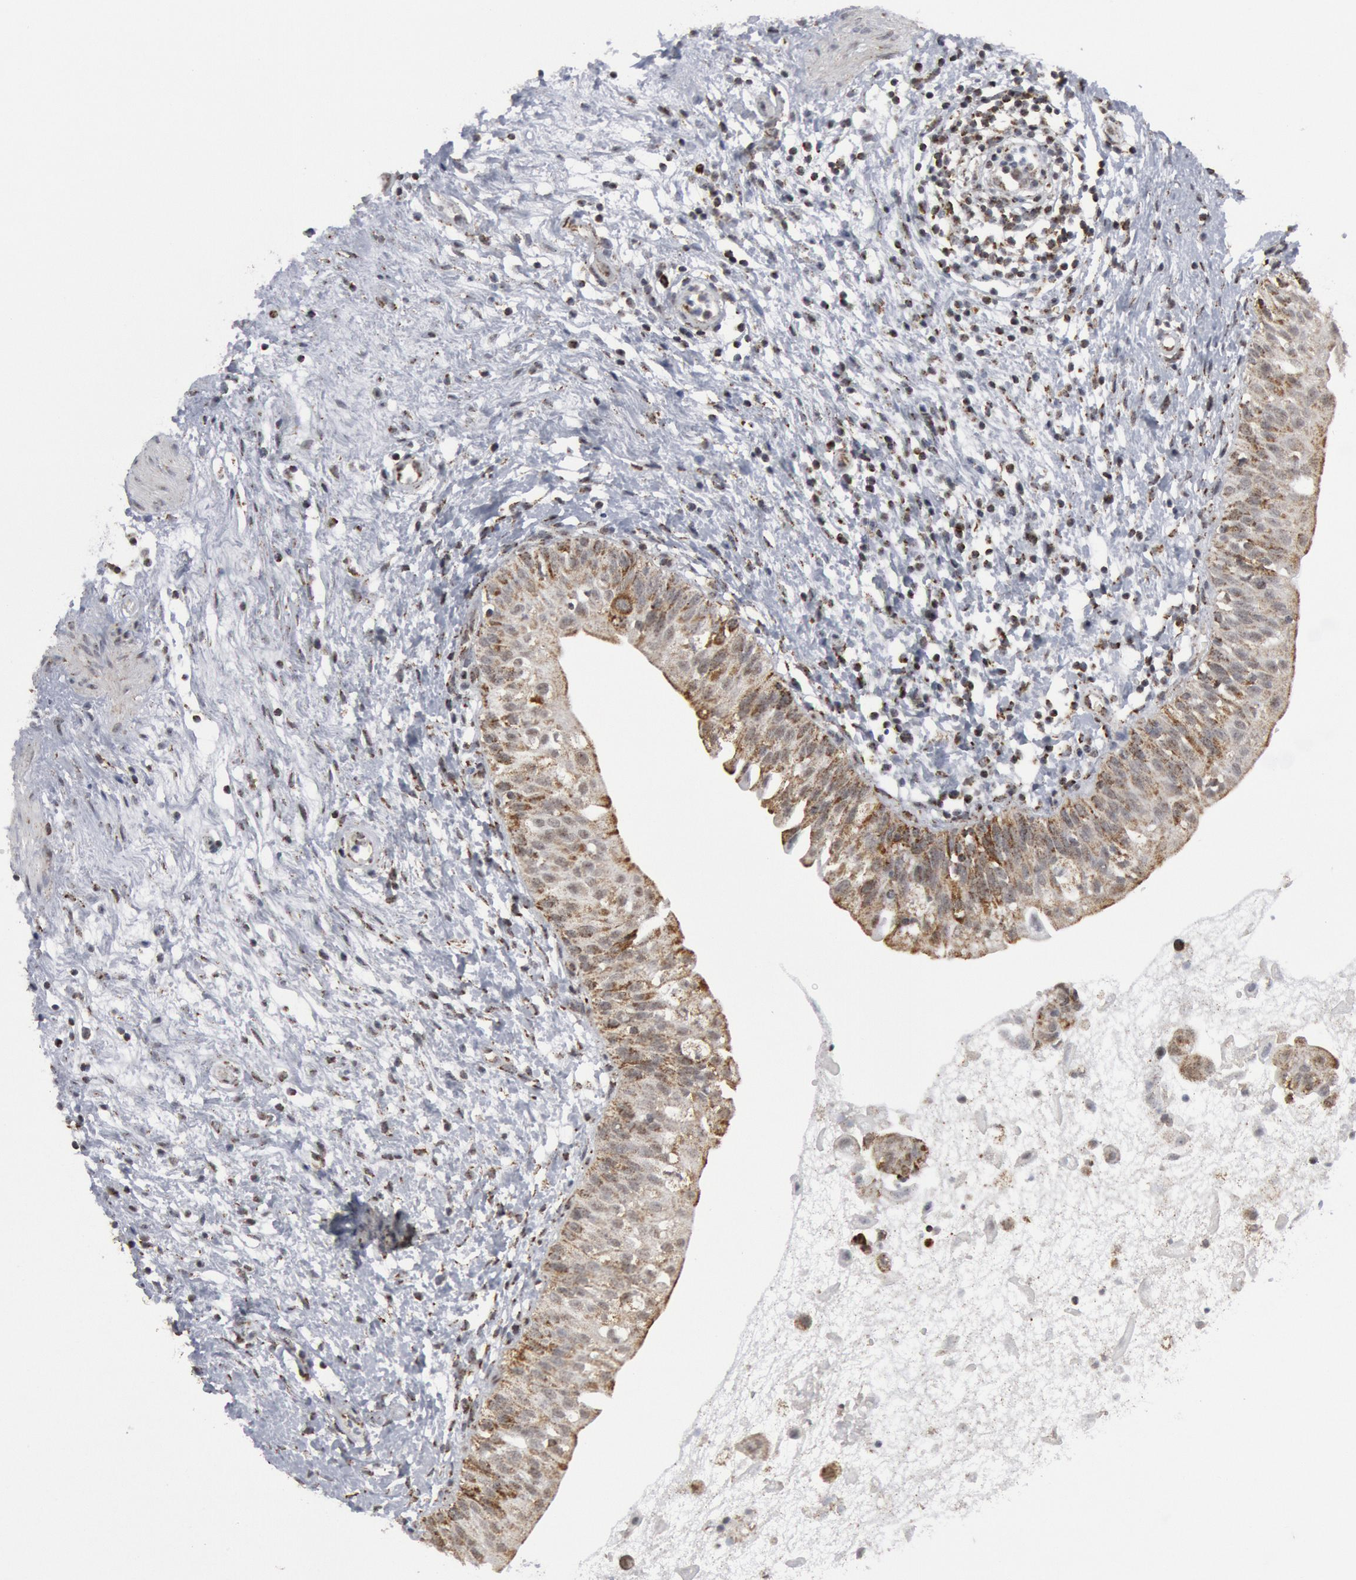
{"staining": {"intensity": "moderate", "quantity": ">75%", "location": "cytoplasmic/membranous"}, "tissue": "urinary bladder", "cell_type": "Urothelial cells", "image_type": "normal", "snomed": [{"axis": "morphology", "description": "Normal tissue, NOS"}, {"axis": "topography", "description": "Urinary bladder"}], "caption": "Urothelial cells display medium levels of moderate cytoplasmic/membranous staining in approximately >75% of cells in unremarkable human urinary bladder.", "gene": "CASP9", "patient": {"sex": "female", "age": 55}}